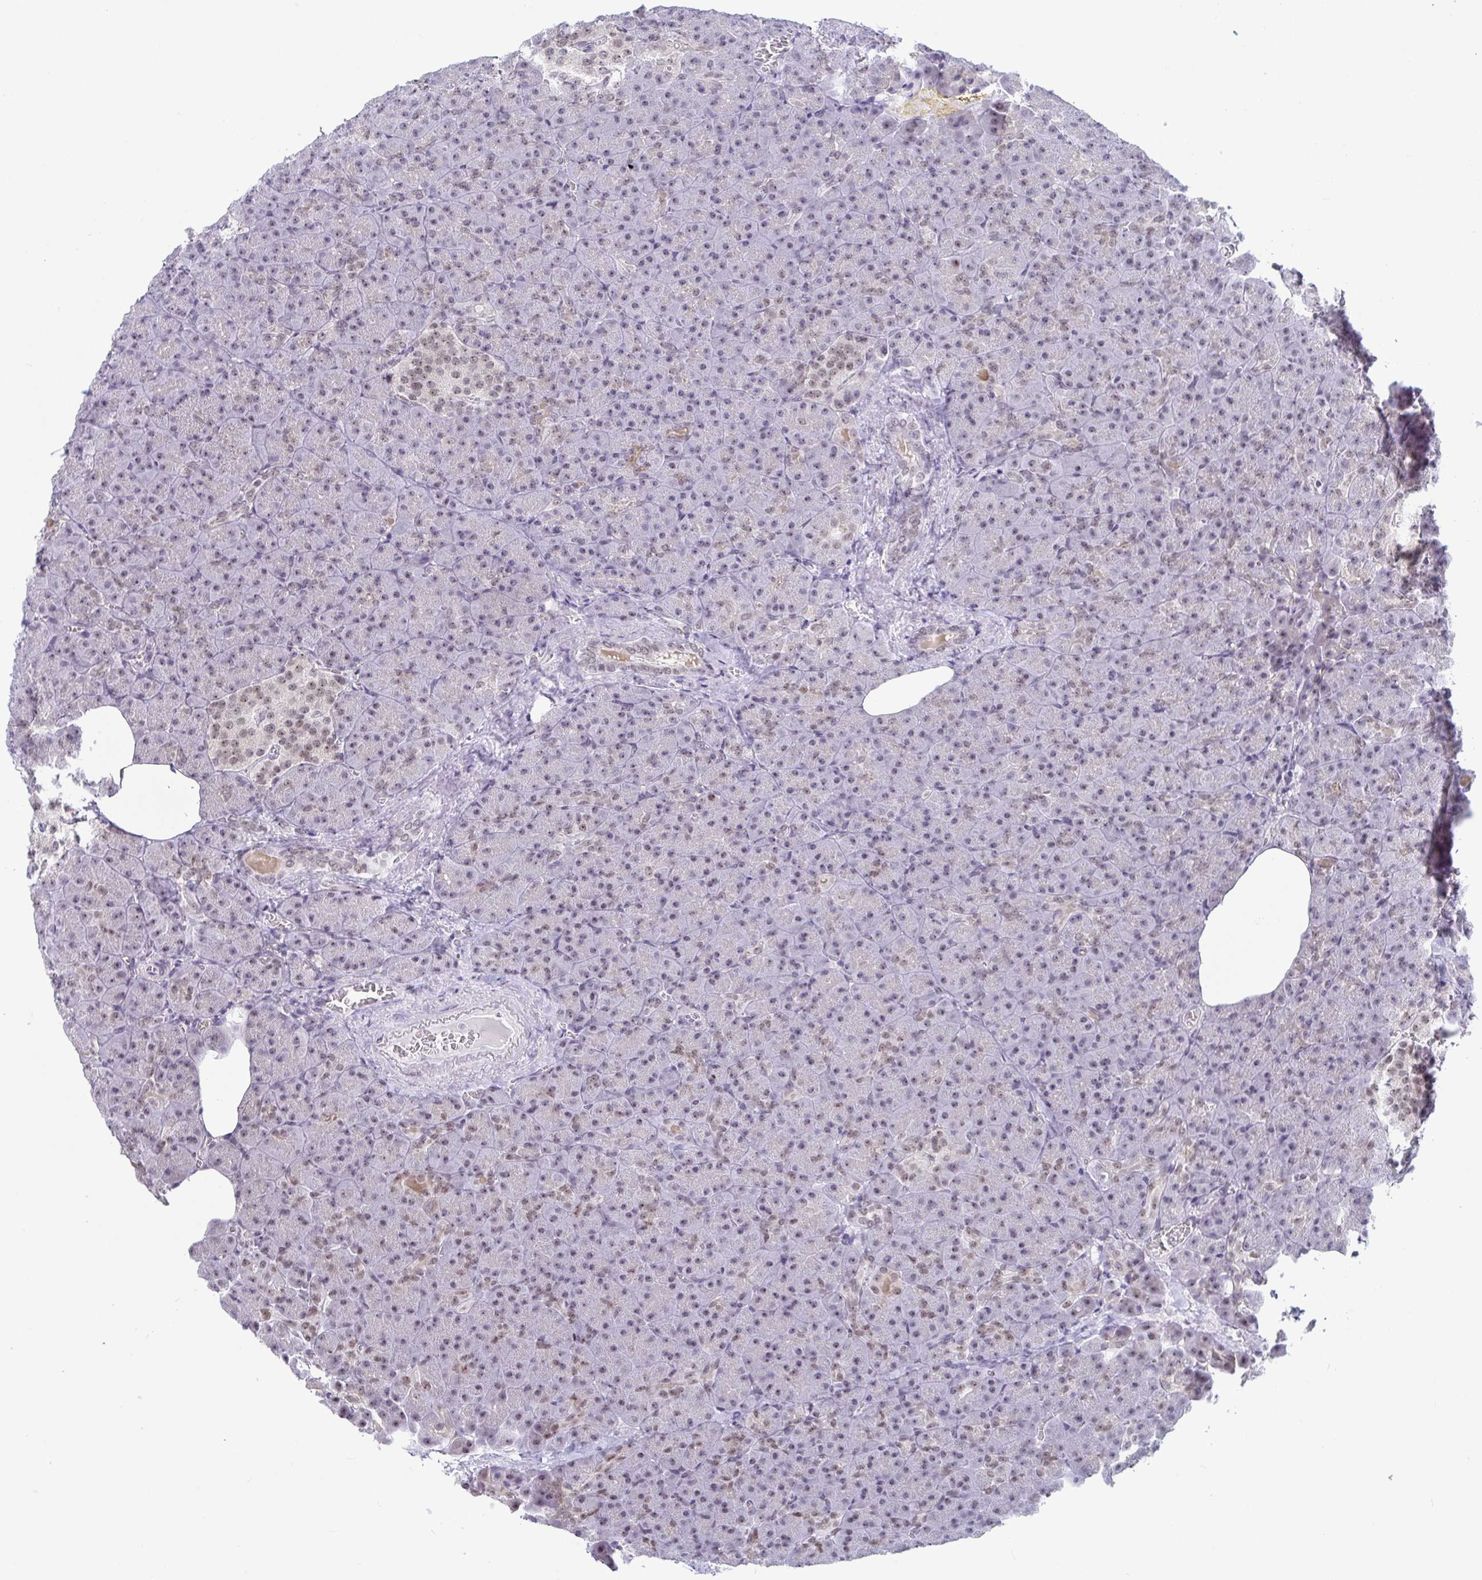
{"staining": {"intensity": "moderate", "quantity": "25%-75%", "location": "nuclear"}, "tissue": "pancreas", "cell_type": "Exocrine glandular cells", "image_type": "normal", "snomed": [{"axis": "morphology", "description": "Normal tissue, NOS"}, {"axis": "topography", "description": "Pancreas"}], "caption": "About 25%-75% of exocrine glandular cells in unremarkable human pancreas exhibit moderate nuclear protein staining as visualized by brown immunohistochemical staining.", "gene": "SUPT16H", "patient": {"sex": "female", "age": 74}}